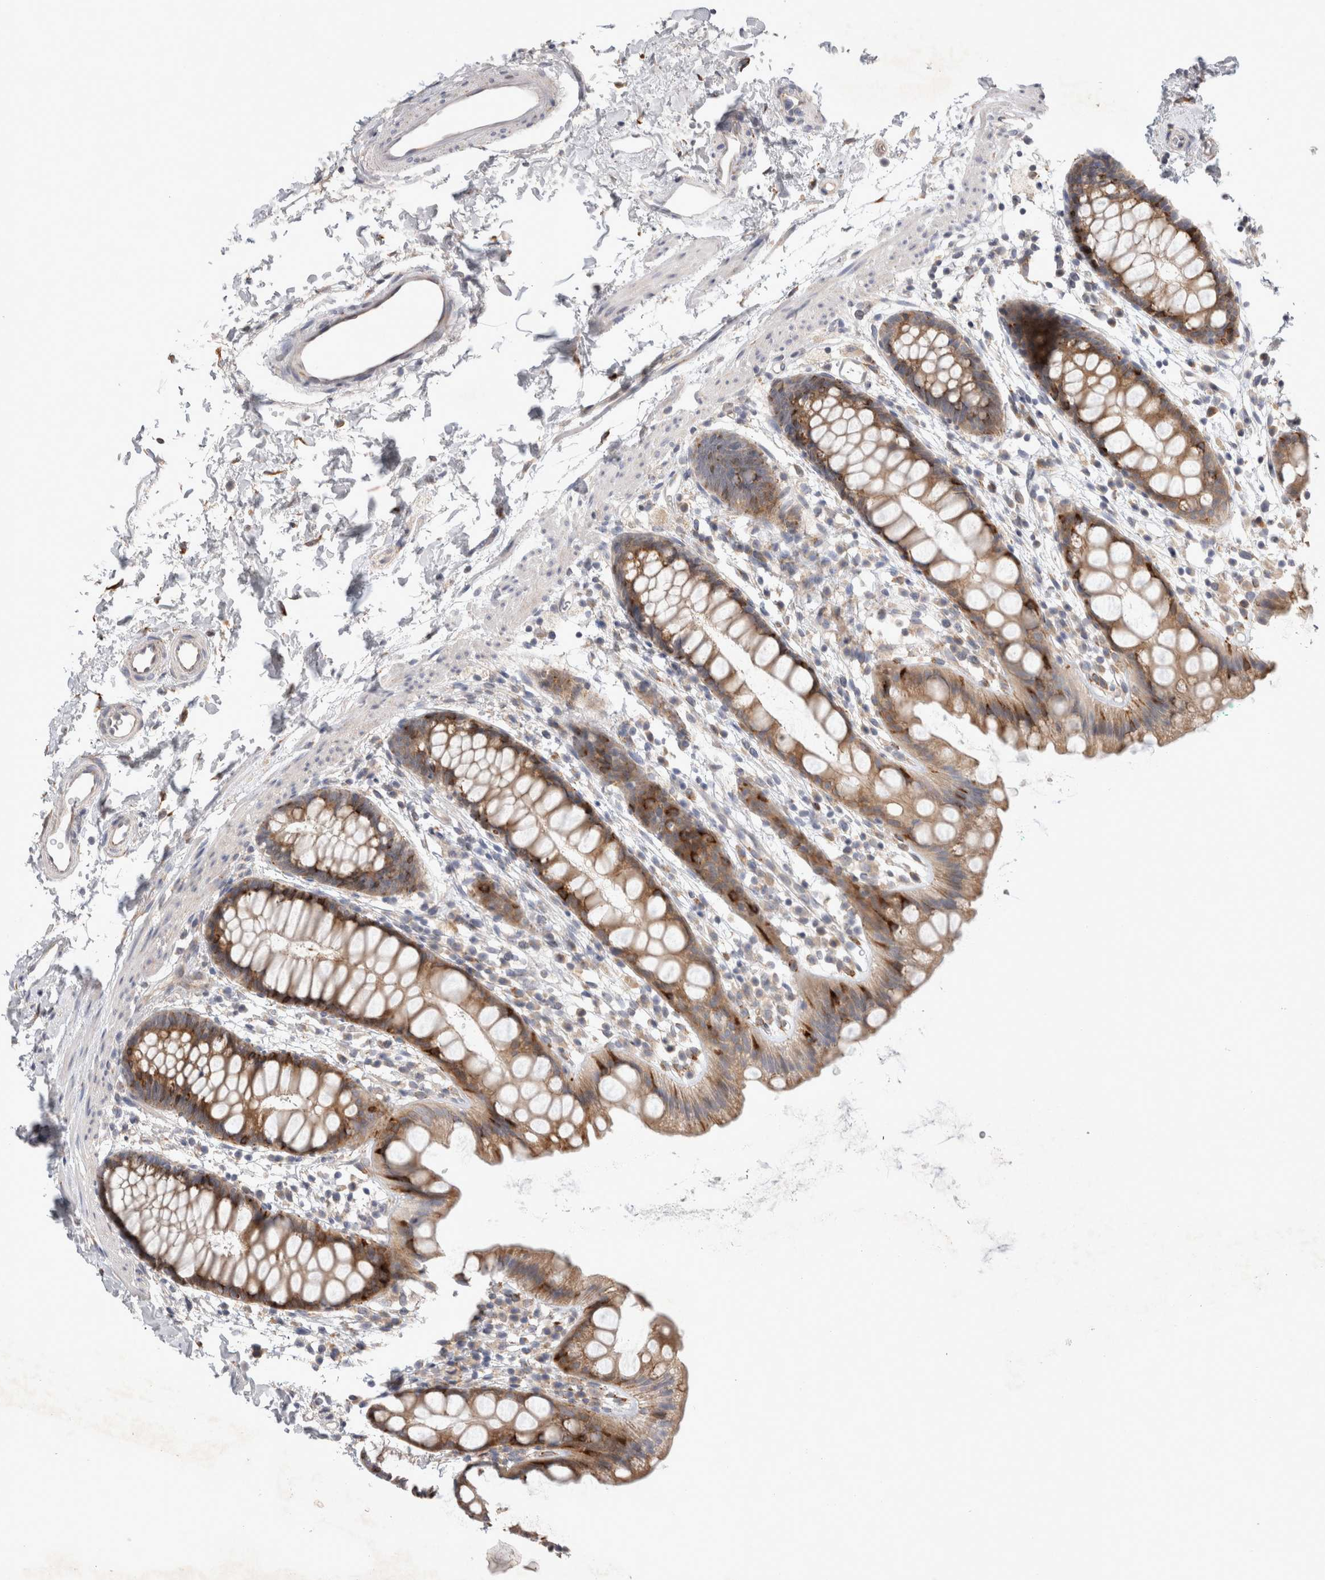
{"staining": {"intensity": "strong", "quantity": ">75%", "location": "cytoplasmic/membranous"}, "tissue": "rectum", "cell_type": "Glandular cells", "image_type": "normal", "snomed": [{"axis": "morphology", "description": "Normal tissue, NOS"}, {"axis": "topography", "description": "Rectum"}], "caption": "Brown immunohistochemical staining in unremarkable rectum shows strong cytoplasmic/membranous expression in approximately >75% of glandular cells.", "gene": "TRMT9B", "patient": {"sex": "female", "age": 65}}